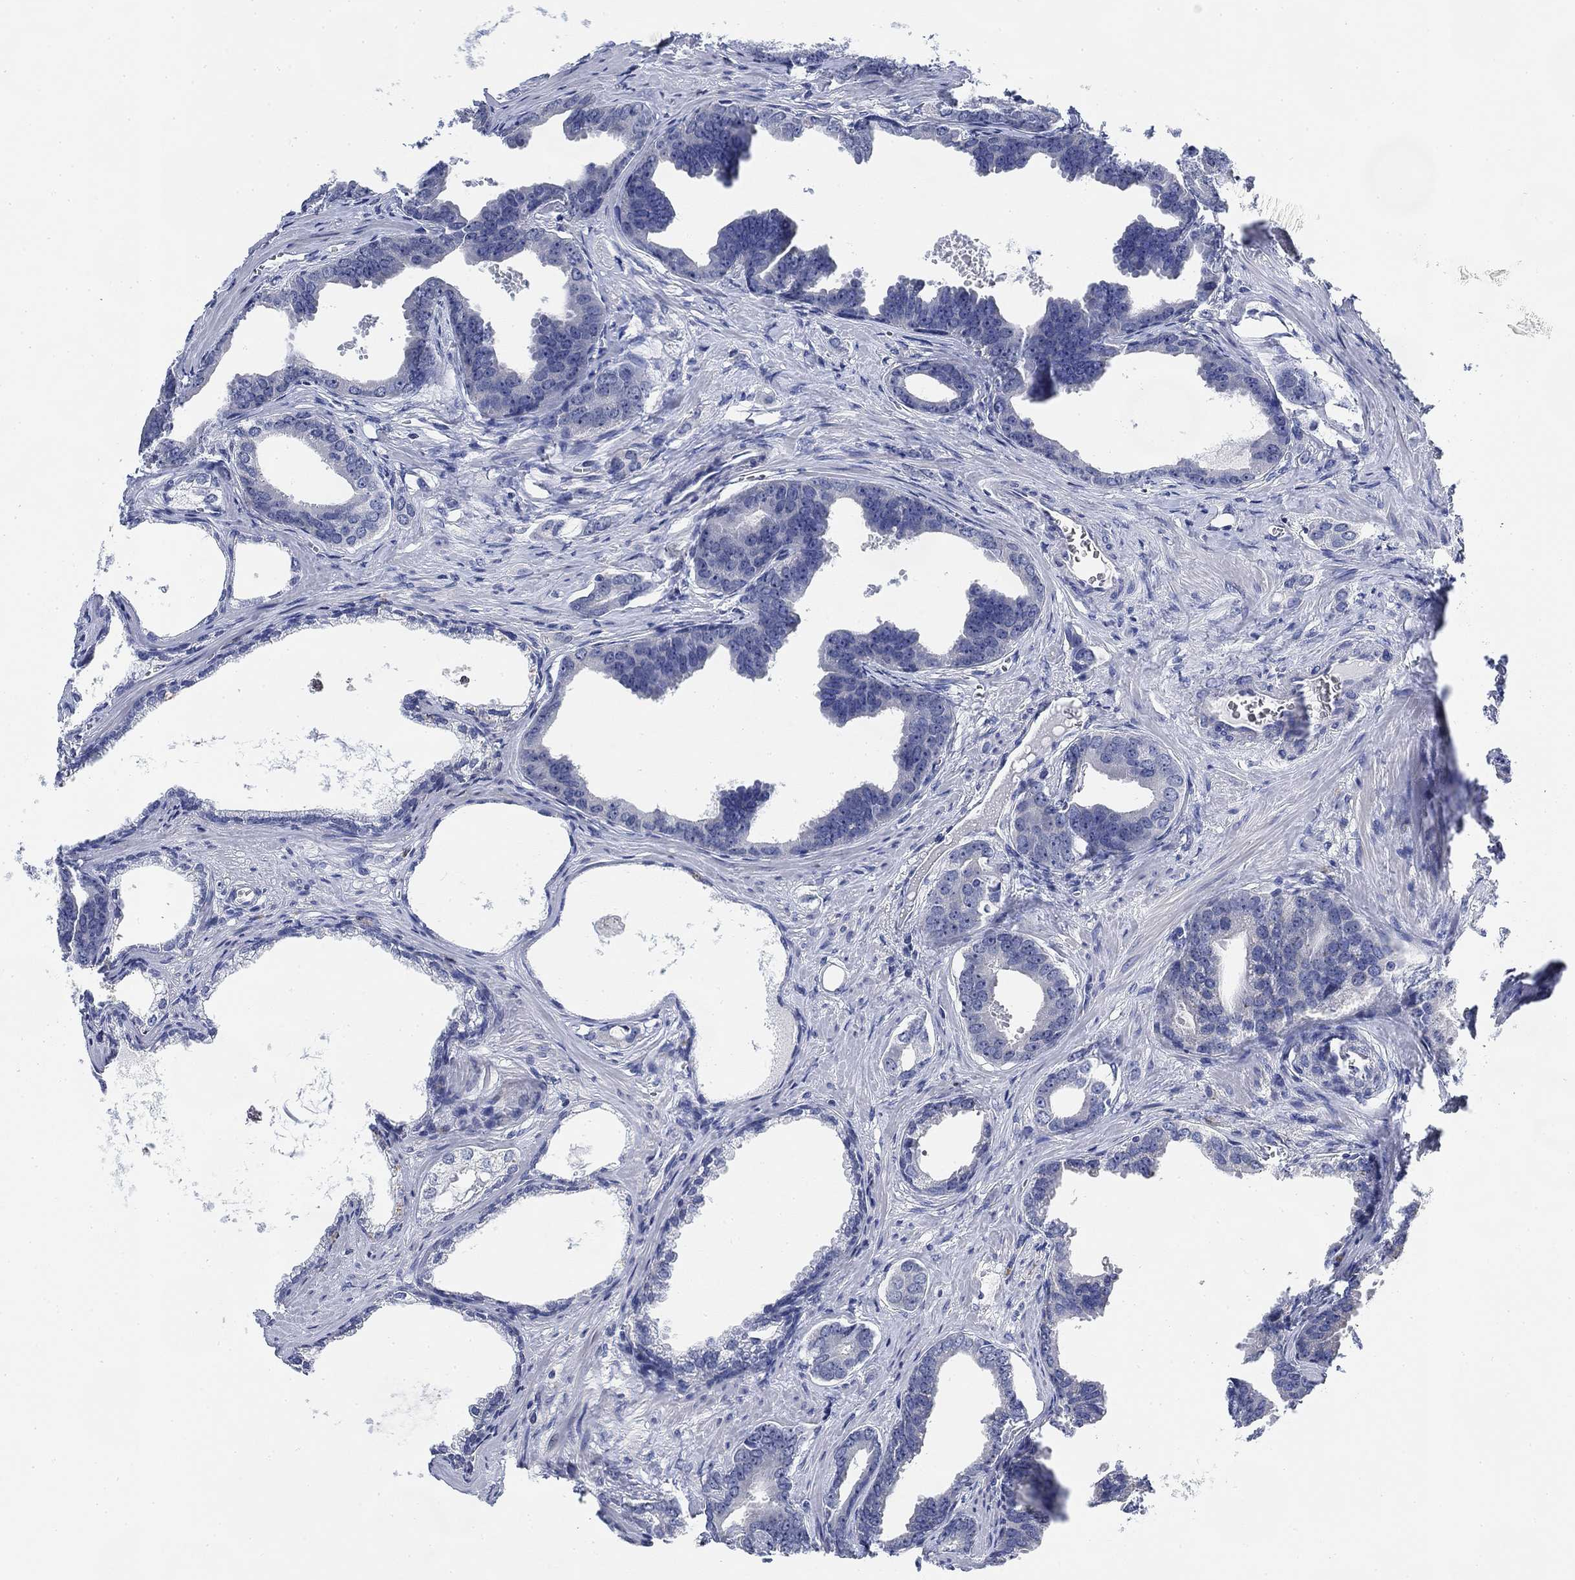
{"staining": {"intensity": "negative", "quantity": "none", "location": "none"}, "tissue": "prostate cancer", "cell_type": "Tumor cells", "image_type": "cancer", "snomed": [{"axis": "morphology", "description": "Adenocarcinoma, NOS"}, {"axis": "topography", "description": "Prostate"}], "caption": "Immunohistochemistry (IHC) micrograph of prostate cancer (adenocarcinoma) stained for a protein (brown), which displays no expression in tumor cells. Brightfield microscopy of immunohistochemistry stained with DAB (3,3'-diaminobenzidine) (brown) and hematoxylin (blue), captured at high magnification.", "gene": "DAZL", "patient": {"sex": "male", "age": 66}}